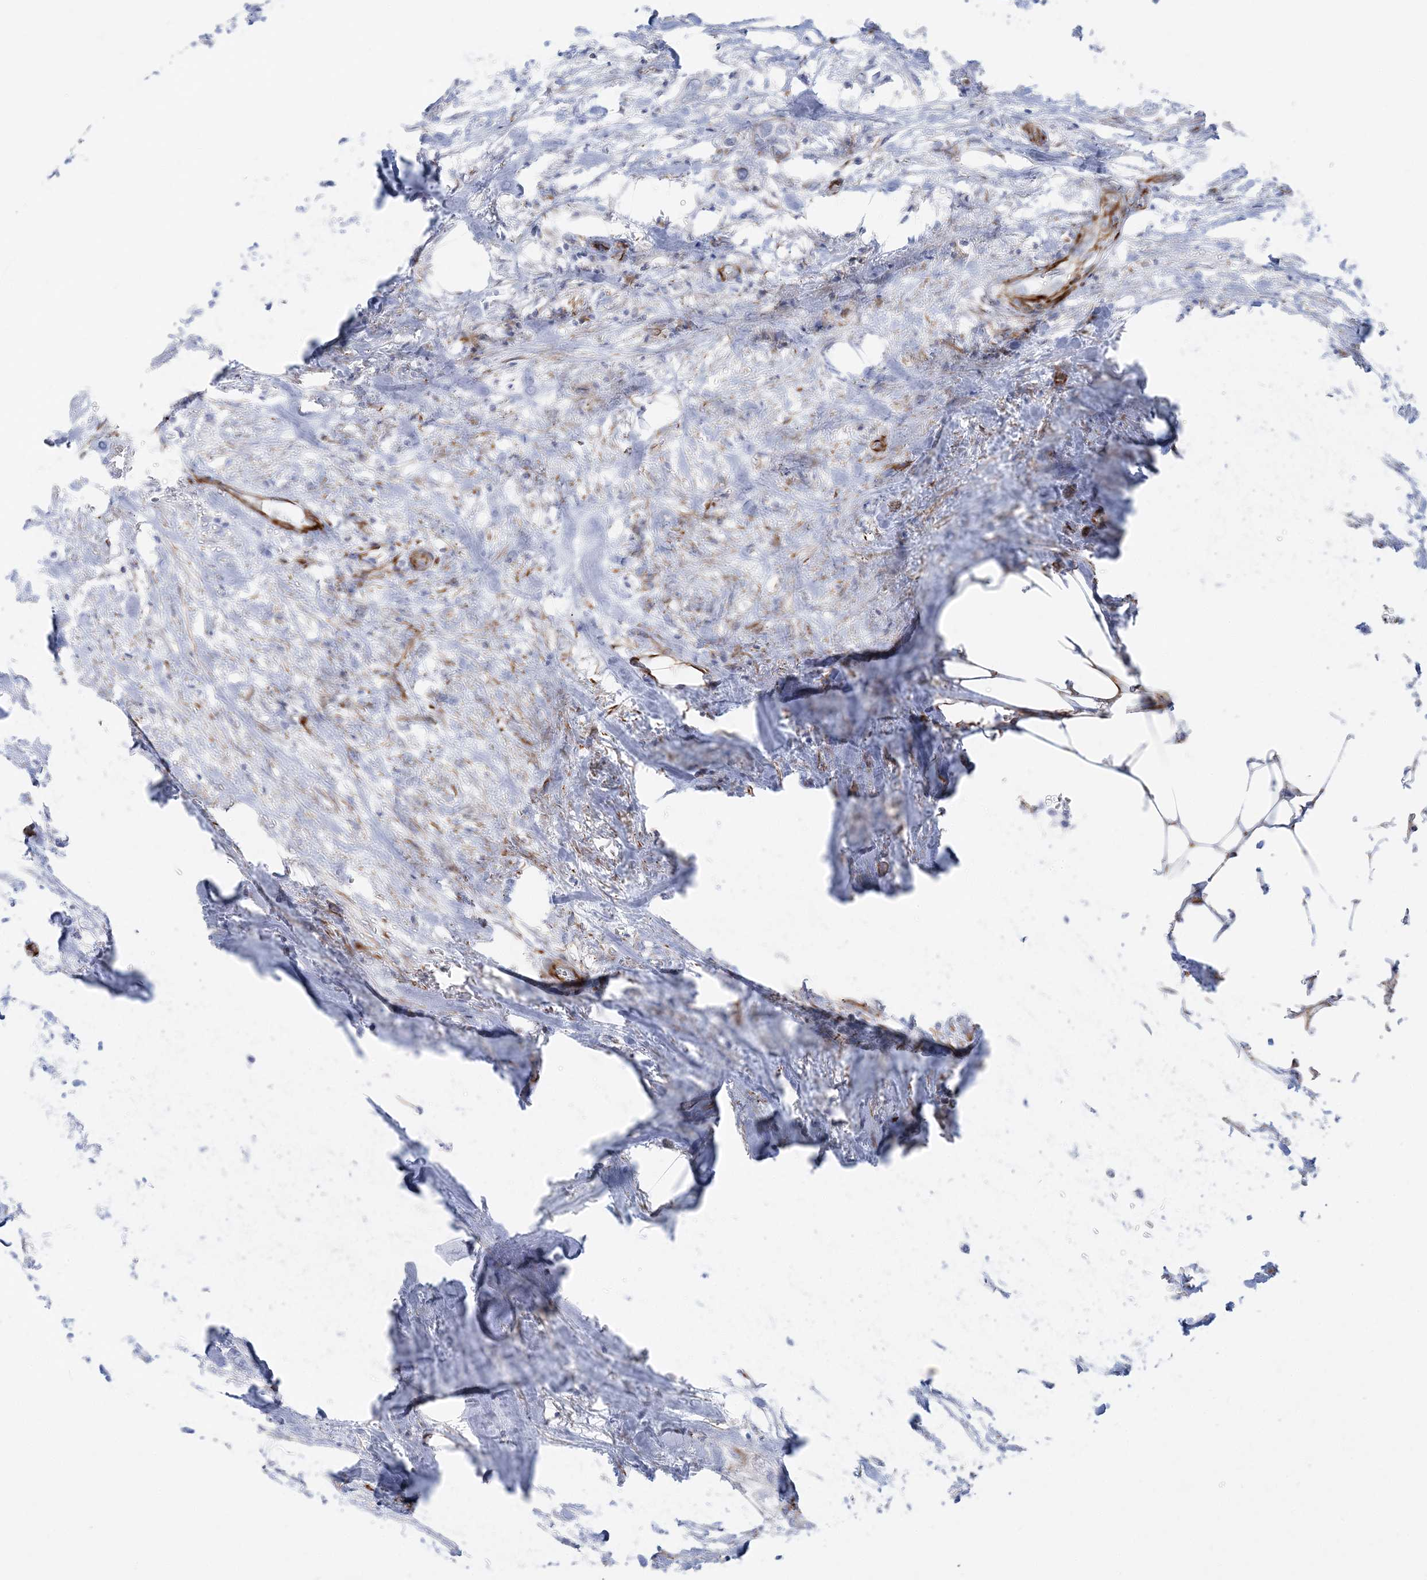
{"staining": {"intensity": "negative", "quantity": "none", "location": "none"}, "tissue": "urothelial cancer", "cell_type": "Tumor cells", "image_type": "cancer", "snomed": [{"axis": "morphology", "description": "Urothelial carcinoma, High grade"}, {"axis": "topography", "description": "Urinary bladder"}], "caption": "A photomicrograph of high-grade urothelial carcinoma stained for a protein reveals no brown staining in tumor cells.", "gene": "PPIL6", "patient": {"sex": "male", "age": 64}}